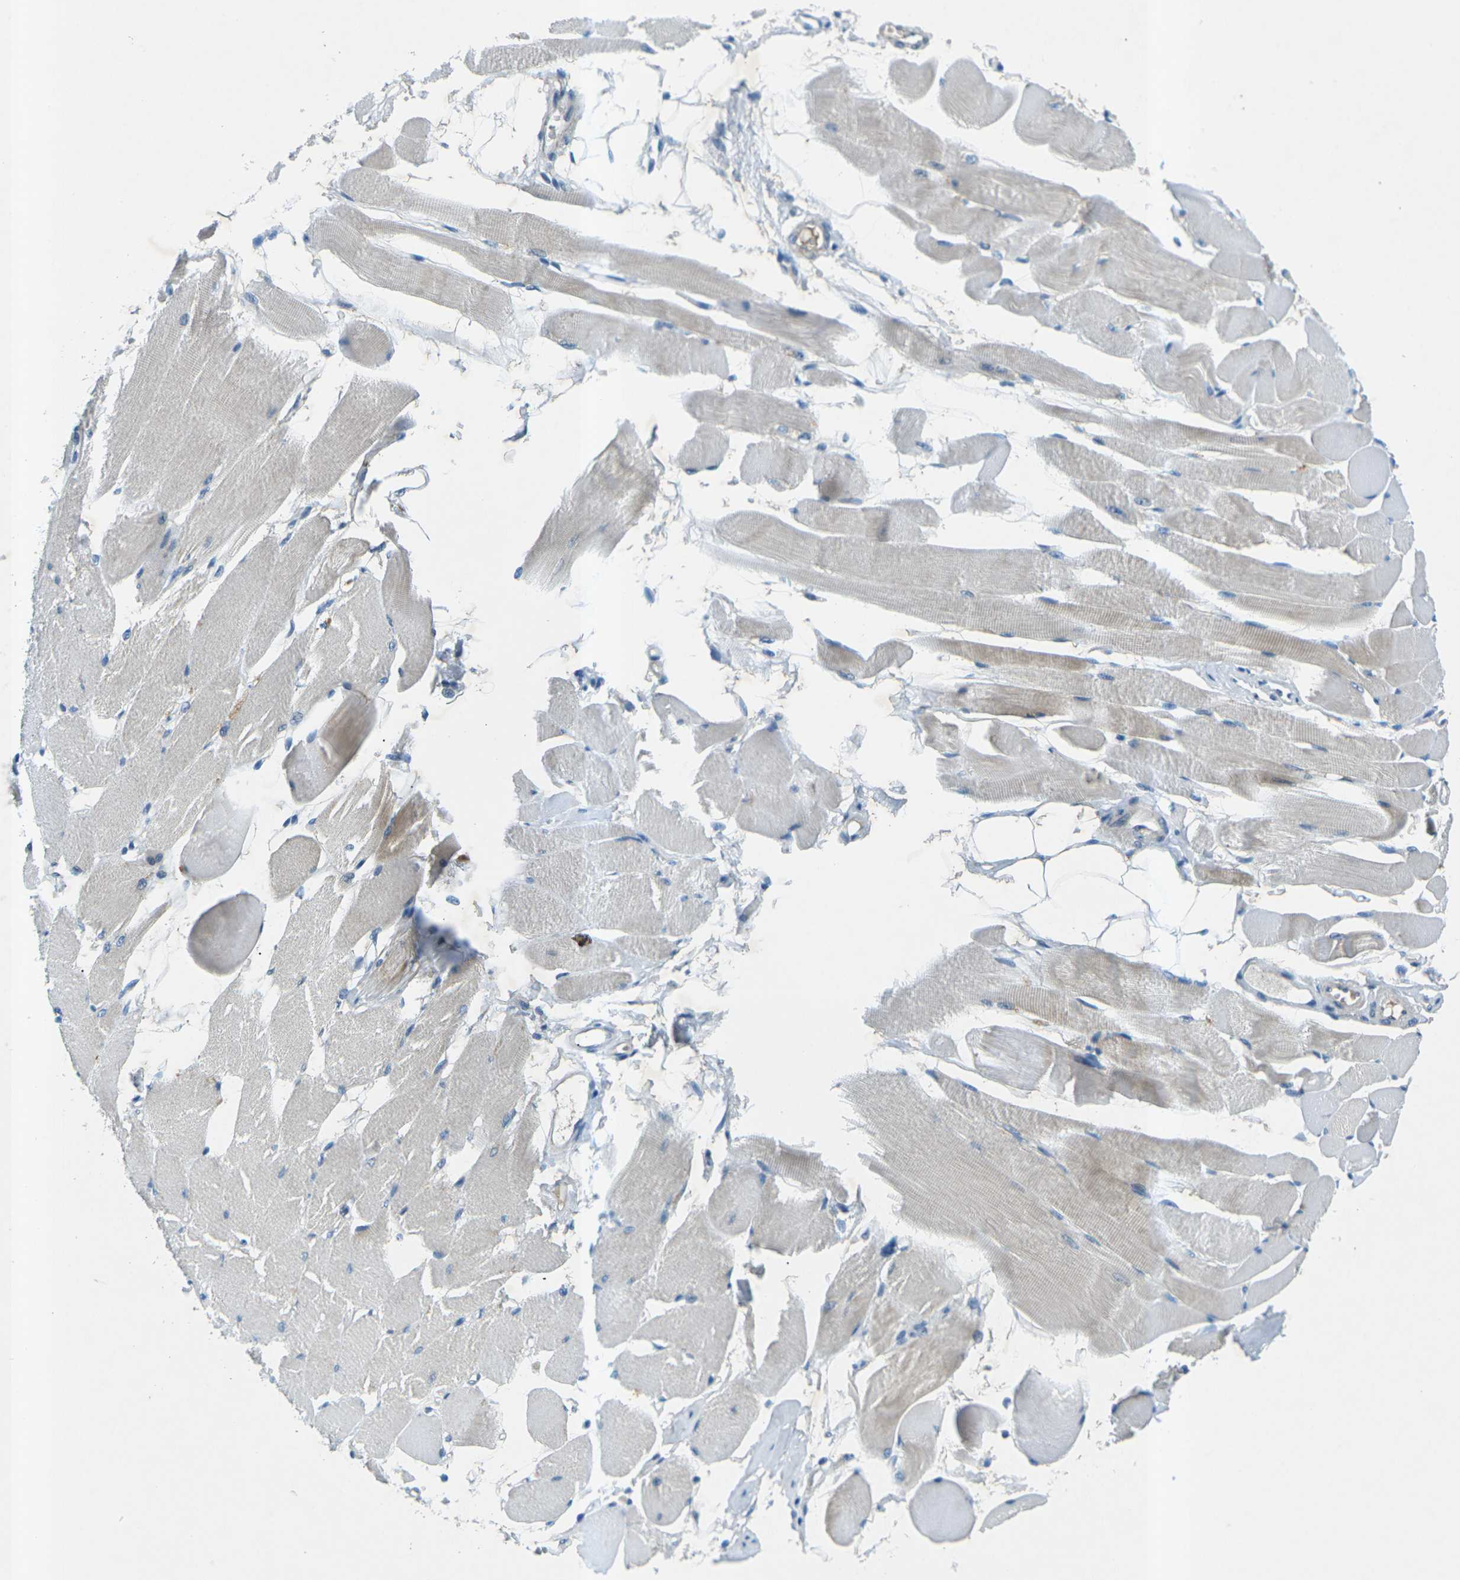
{"staining": {"intensity": "weak", "quantity": "<25%", "location": "cytoplasmic/membranous"}, "tissue": "skeletal muscle", "cell_type": "Myocytes", "image_type": "normal", "snomed": [{"axis": "morphology", "description": "Normal tissue, NOS"}, {"axis": "topography", "description": "Skeletal muscle"}, {"axis": "topography", "description": "Peripheral nerve tissue"}], "caption": "IHC image of unremarkable human skeletal muscle stained for a protein (brown), which reveals no expression in myocytes.", "gene": "CTNND1", "patient": {"sex": "female", "age": 84}}